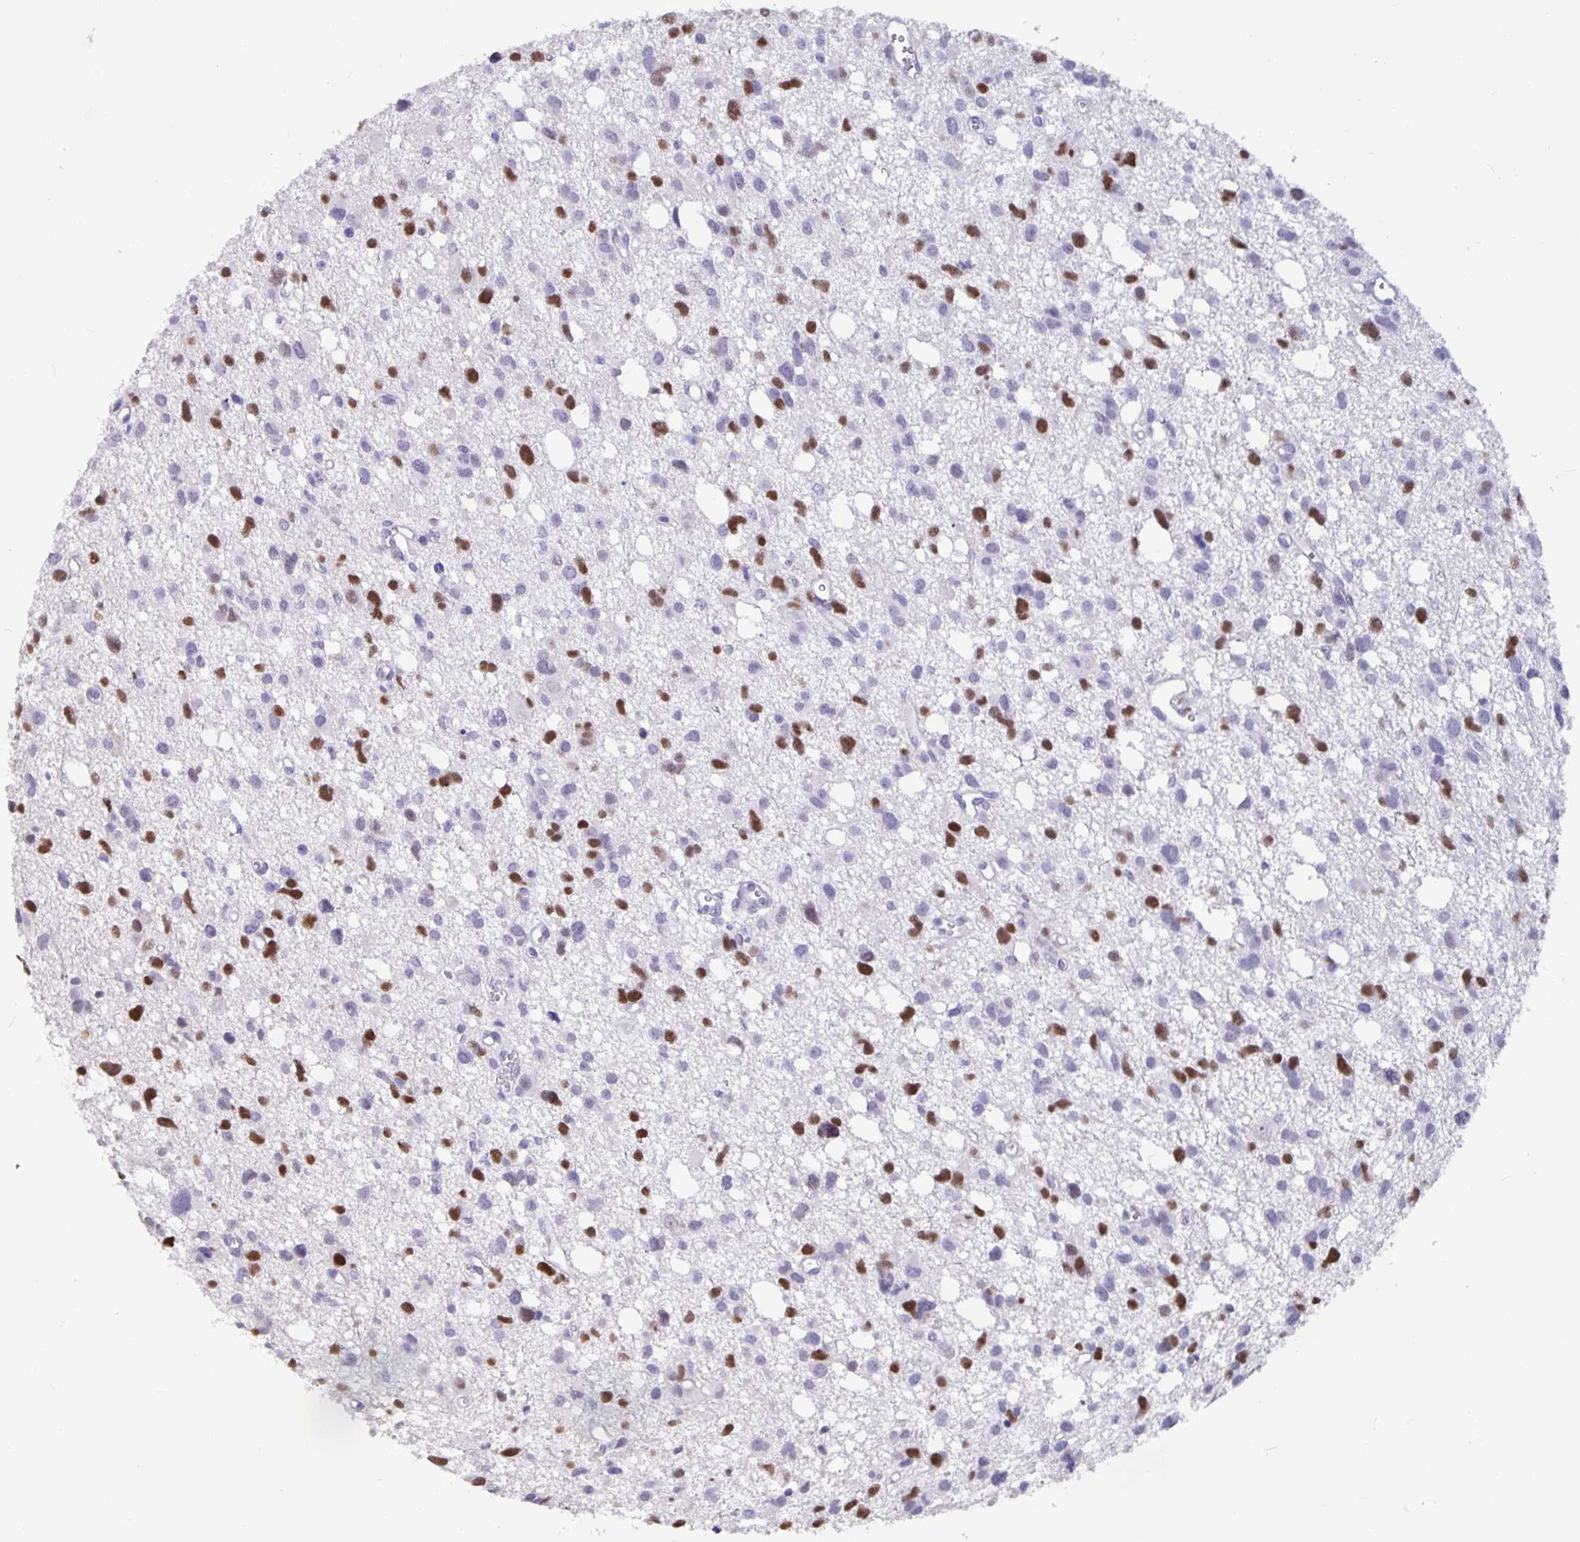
{"staining": {"intensity": "moderate", "quantity": "25%-75%", "location": "nuclear"}, "tissue": "glioma", "cell_type": "Tumor cells", "image_type": "cancer", "snomed": [{"axis": "morphology", "description": "Glioma, malignant, High grade"}, {"axis": "topography", "description": "Brain"}], "caption": "Immunohistochemical staining of glioma displays moderate nuclear protein staining in approximately 25%-75% of tumor cells.", "gene": "OLIG2", "patient": {"sex": "male", "age": 23}}